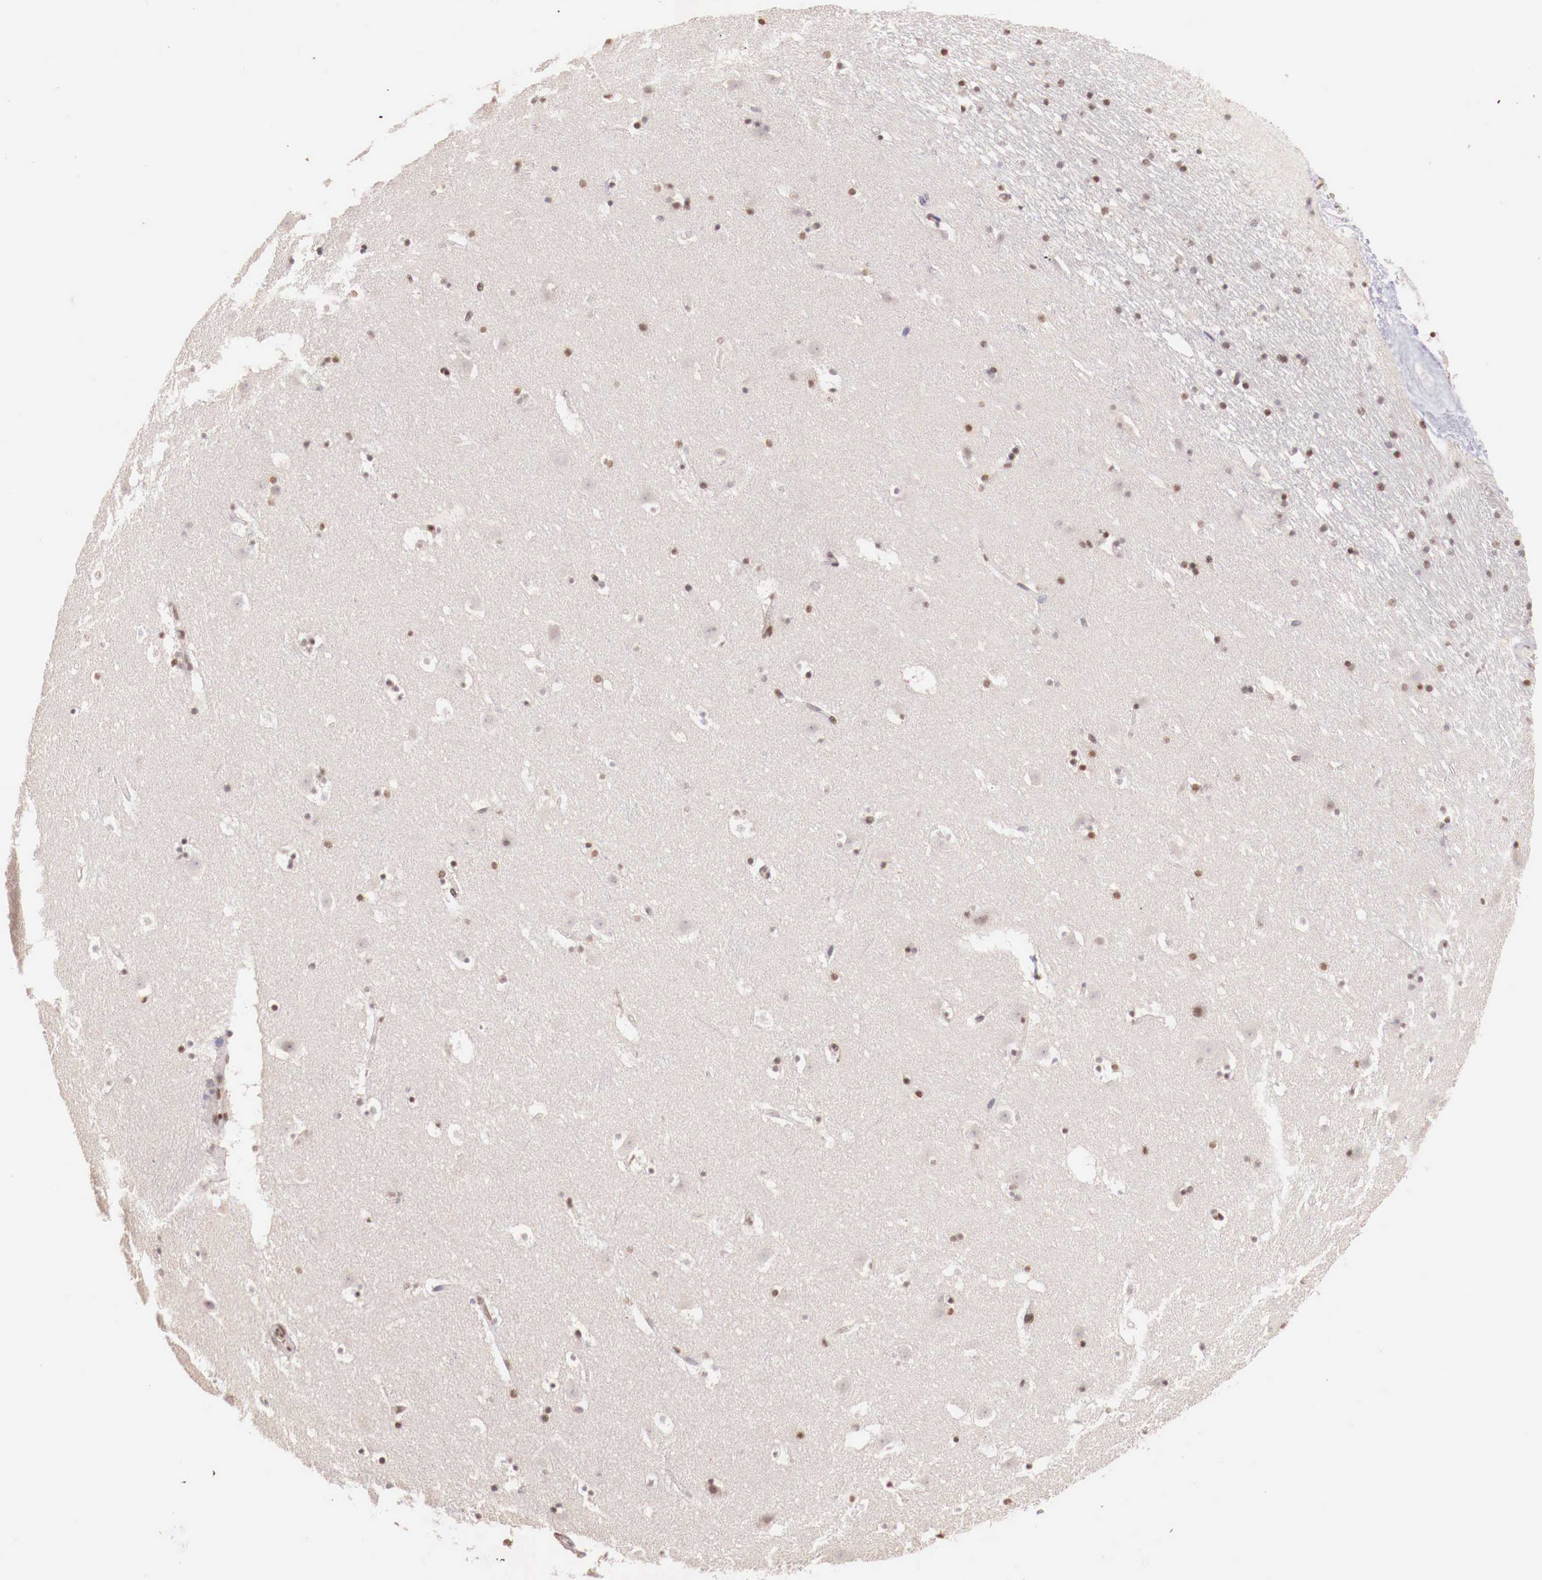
{"staining": {"intensity": "moderate", "quantity": "<25%", "location": "nuclear"}, "tissue": "caudate", "cell_type": "Glial cells", "image_type": "normal", "snomed": [{"axis": "morphology", "description": "Normal tissue, NOS"}, {"axis": "topography", "description": "Lateral ventricle wall"}], "caption": "Immunohistochemical staining of unremarkable caudate exhibits <25% levels of moderate nuclear protein expression in approximately <25% of glial cells.", "gene": "SP1", "patient": {"sex": "male", "age": 45}}